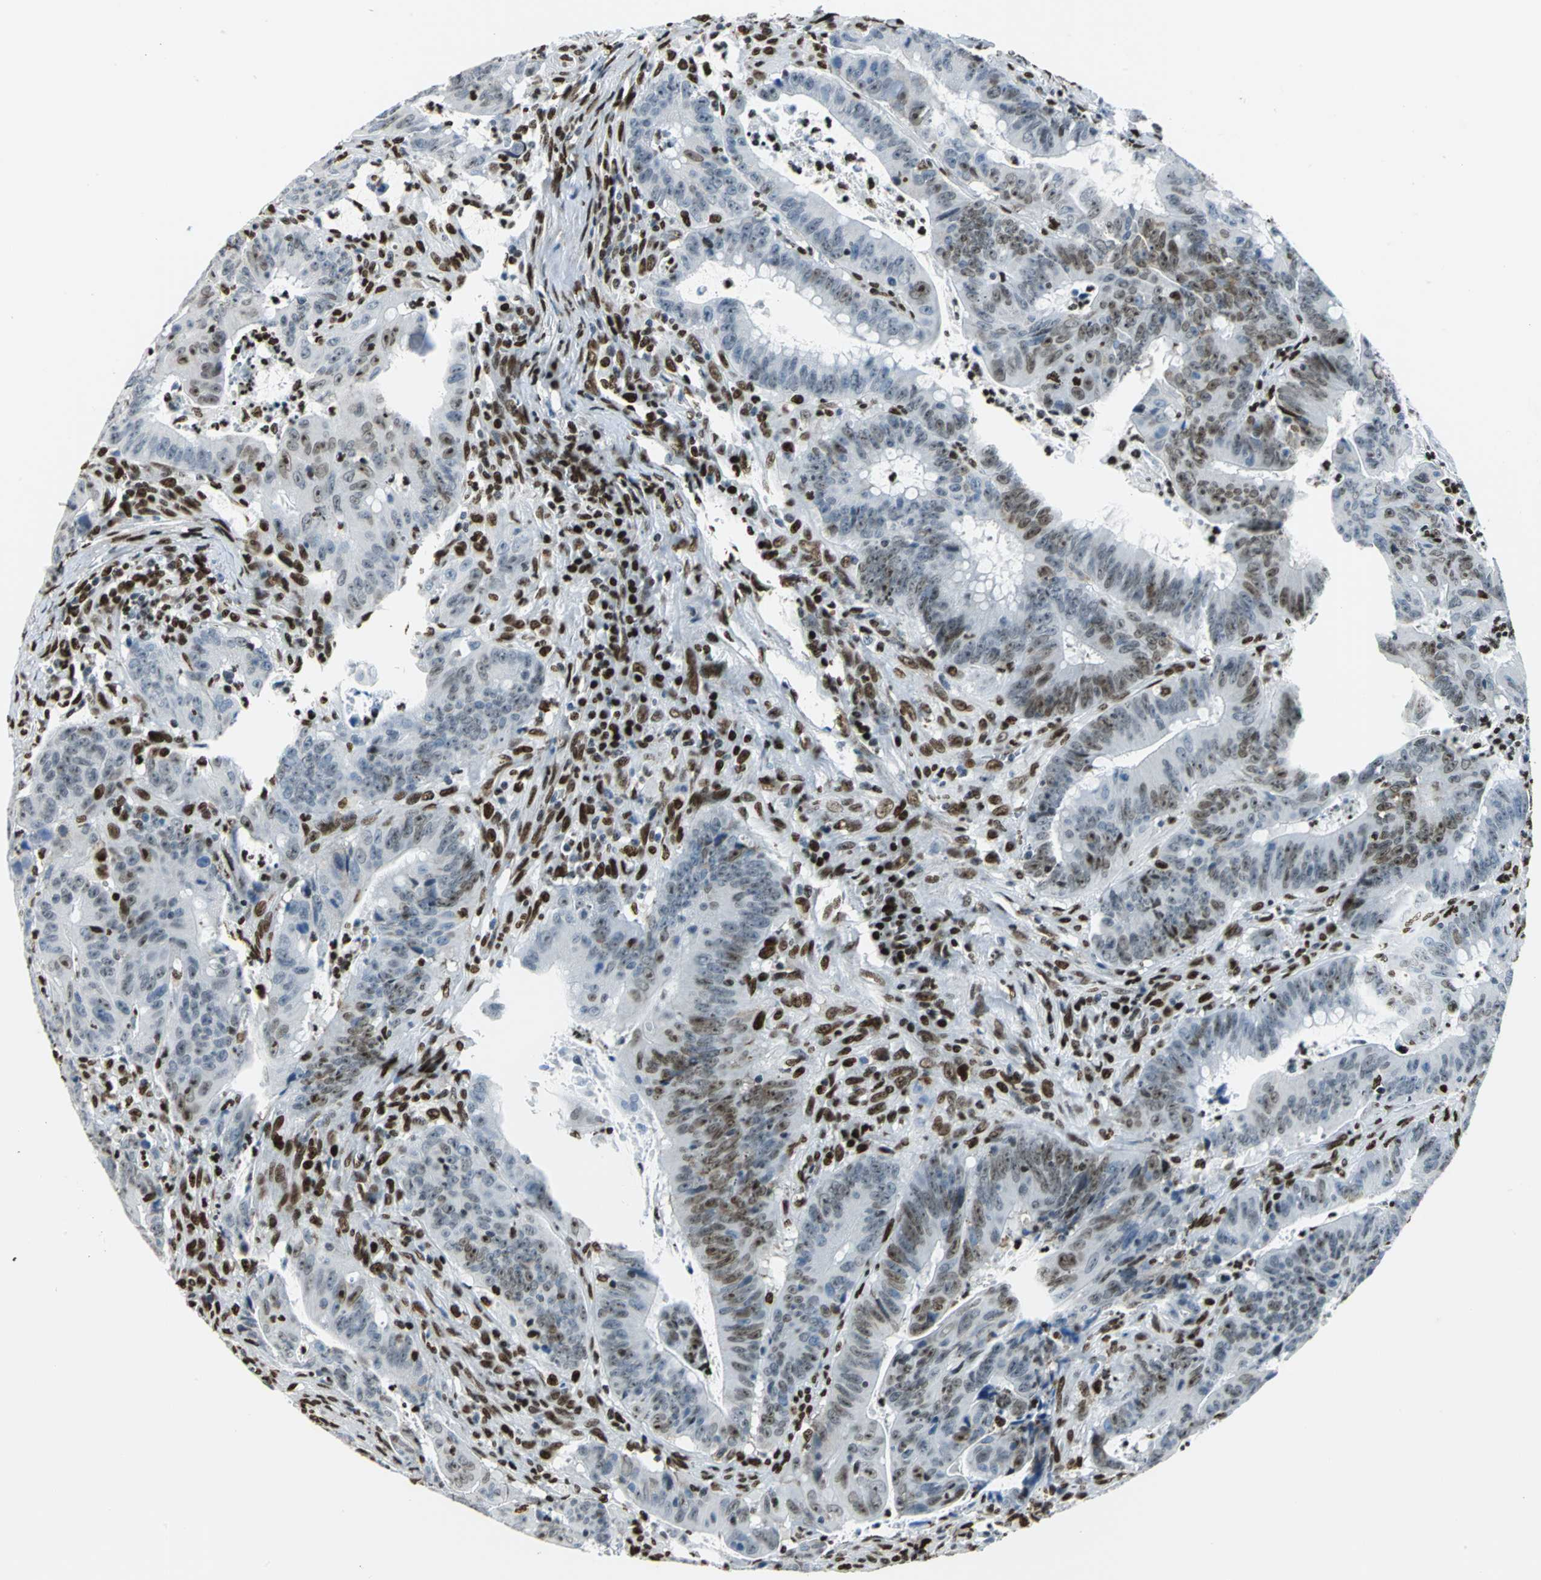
{"staining": {"intensity": "moderate", "quantity": "25%-75%", "location": "cytoplasmic/membranous,nuclear"}, "tissue": "colorectal cancer", "cell_type": "Tumor cells", "image_type": "cancer", "snomed": [{"axis": "morphology", "description": "Adenocarcinoma, NOS"}, {"axis": "topography", "description": "Colon"}], "caption": "Colorectal cancer (adenocarcinoma) stained with immunohistochemistry displays moderate cytoplasmic/membranous and nuclear positivity in about 25%-75% of tumor cells. (Brightfield microscopy of DAB IHC at high magnification).", "gene": "APEX1", "patient": {"sex": "male", "age": 45}}